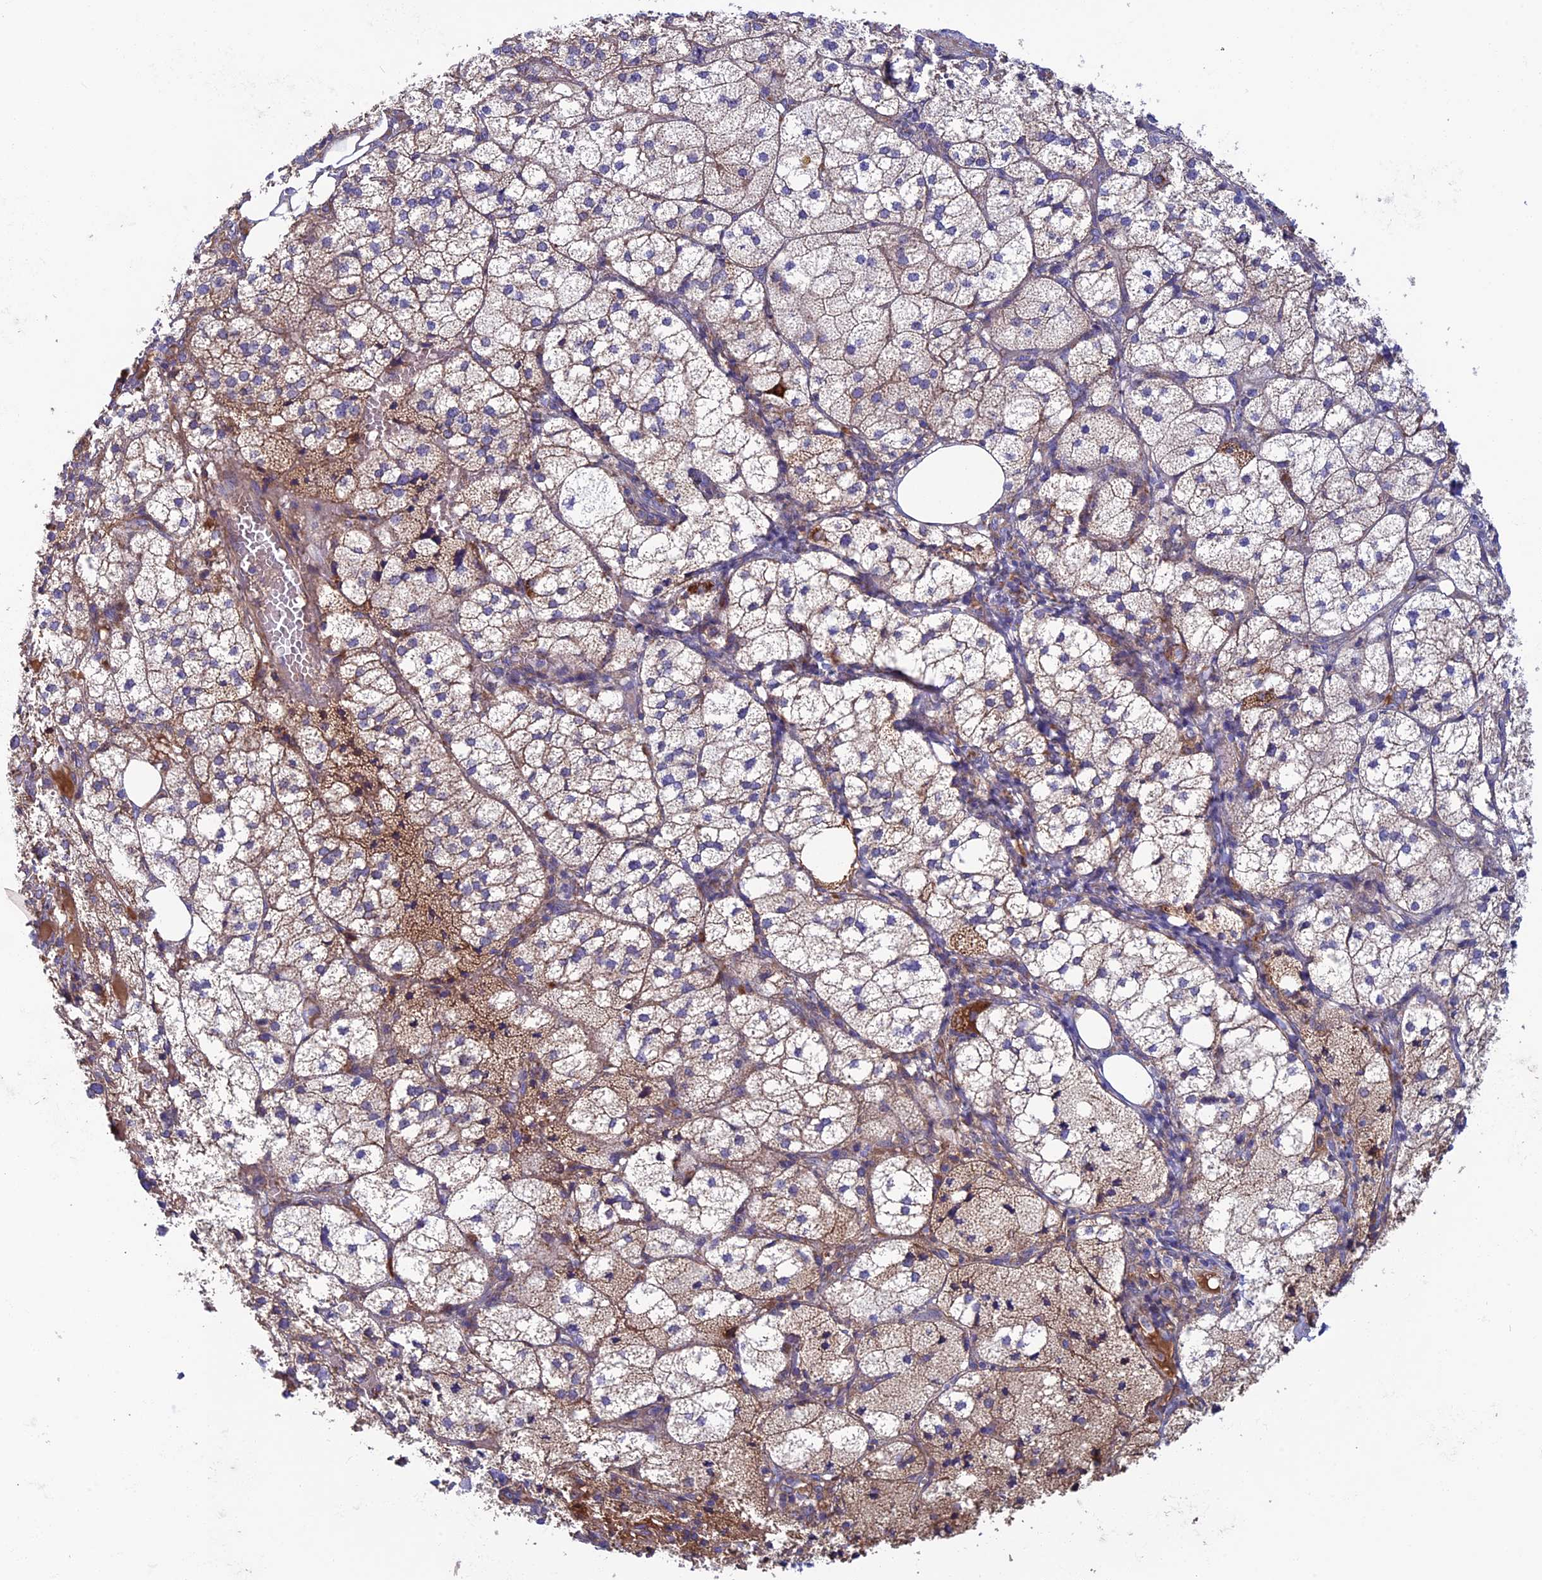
{"staining": {"intensity": "moderate", "quantity": "25%-75%", "location": "cytoplasmic/membranous"}, "tissue": "adrenal gland", "cell_type": "Glandular cells", "image_type": "normal", "snomed": [{"axis": "morphology", "description": "Normal tissue, NOS"}, {"axis": "topography", "description": "Adrenal gland"}], "caption": "DAB immunohistochemical staining of normal human adrenal gland demonstrates moderate cytoplasmic/membranous protein expression in about 25%-75% of glandular cells.", "gene": "SLC15A5", "patient": {"sex": "female", "age": 61}}